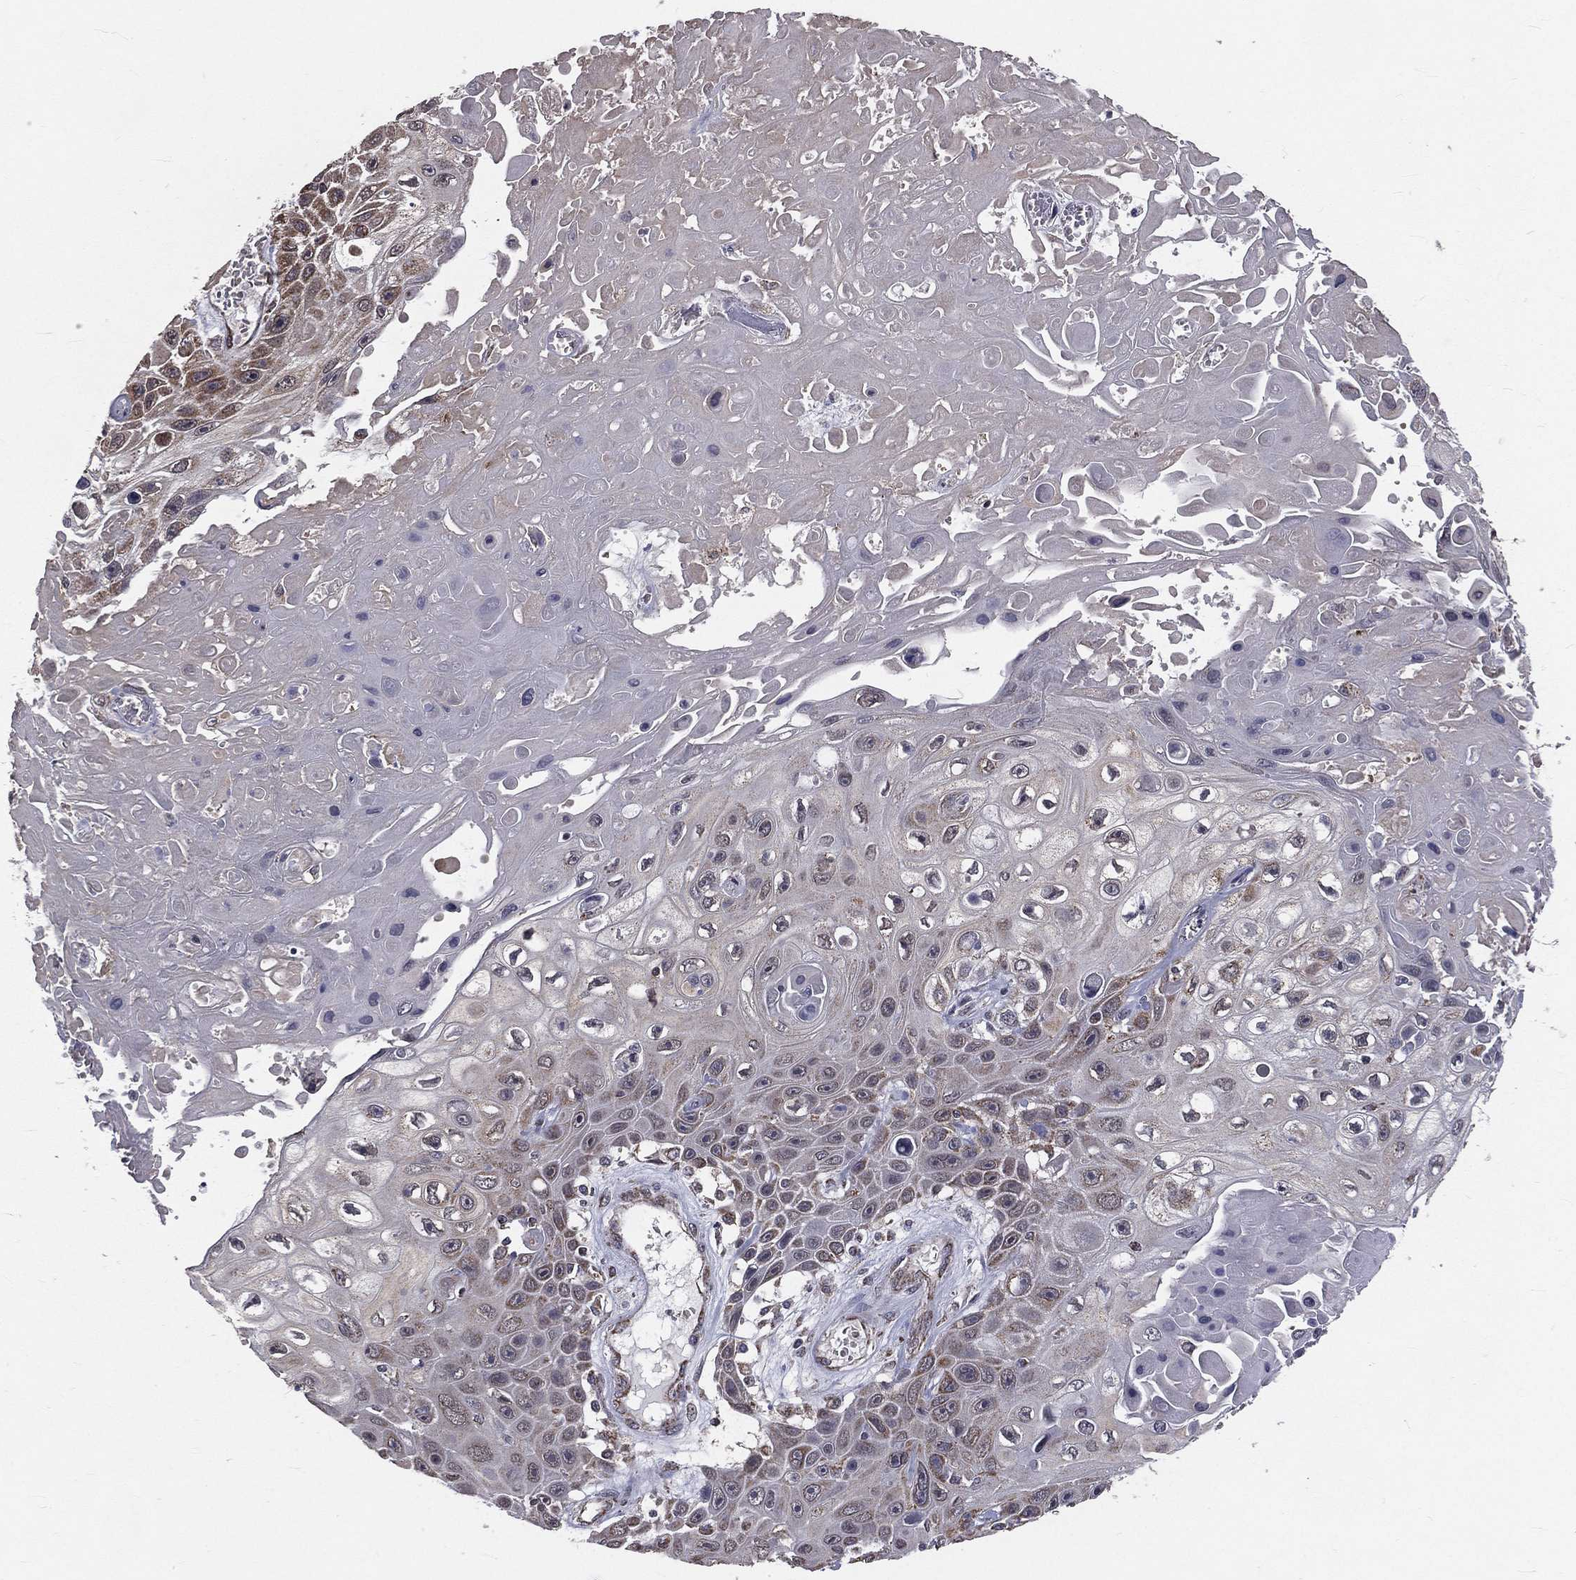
{"staining": {"intensity": "weak", "quantity": "25%-75%", "location": "cytoplasmic/membranous"}, "tissue": "skin cancer", "cell_type": "Tumor cells", "image_type": "cancer", "snomed": [{"axis": "morphology", "description": "Squamous cell carcinoma, NOS"}, {"axis": "topography", "description": "Skin"}], "caption": "Skin cancer tissue displays weak cytoplasmic/membranous staining in about 25%-75% of tumor cells, visualized by immunohistochemistry.", "gene": "MRPL46", "patient": {"sex": "male", "age": 82}}